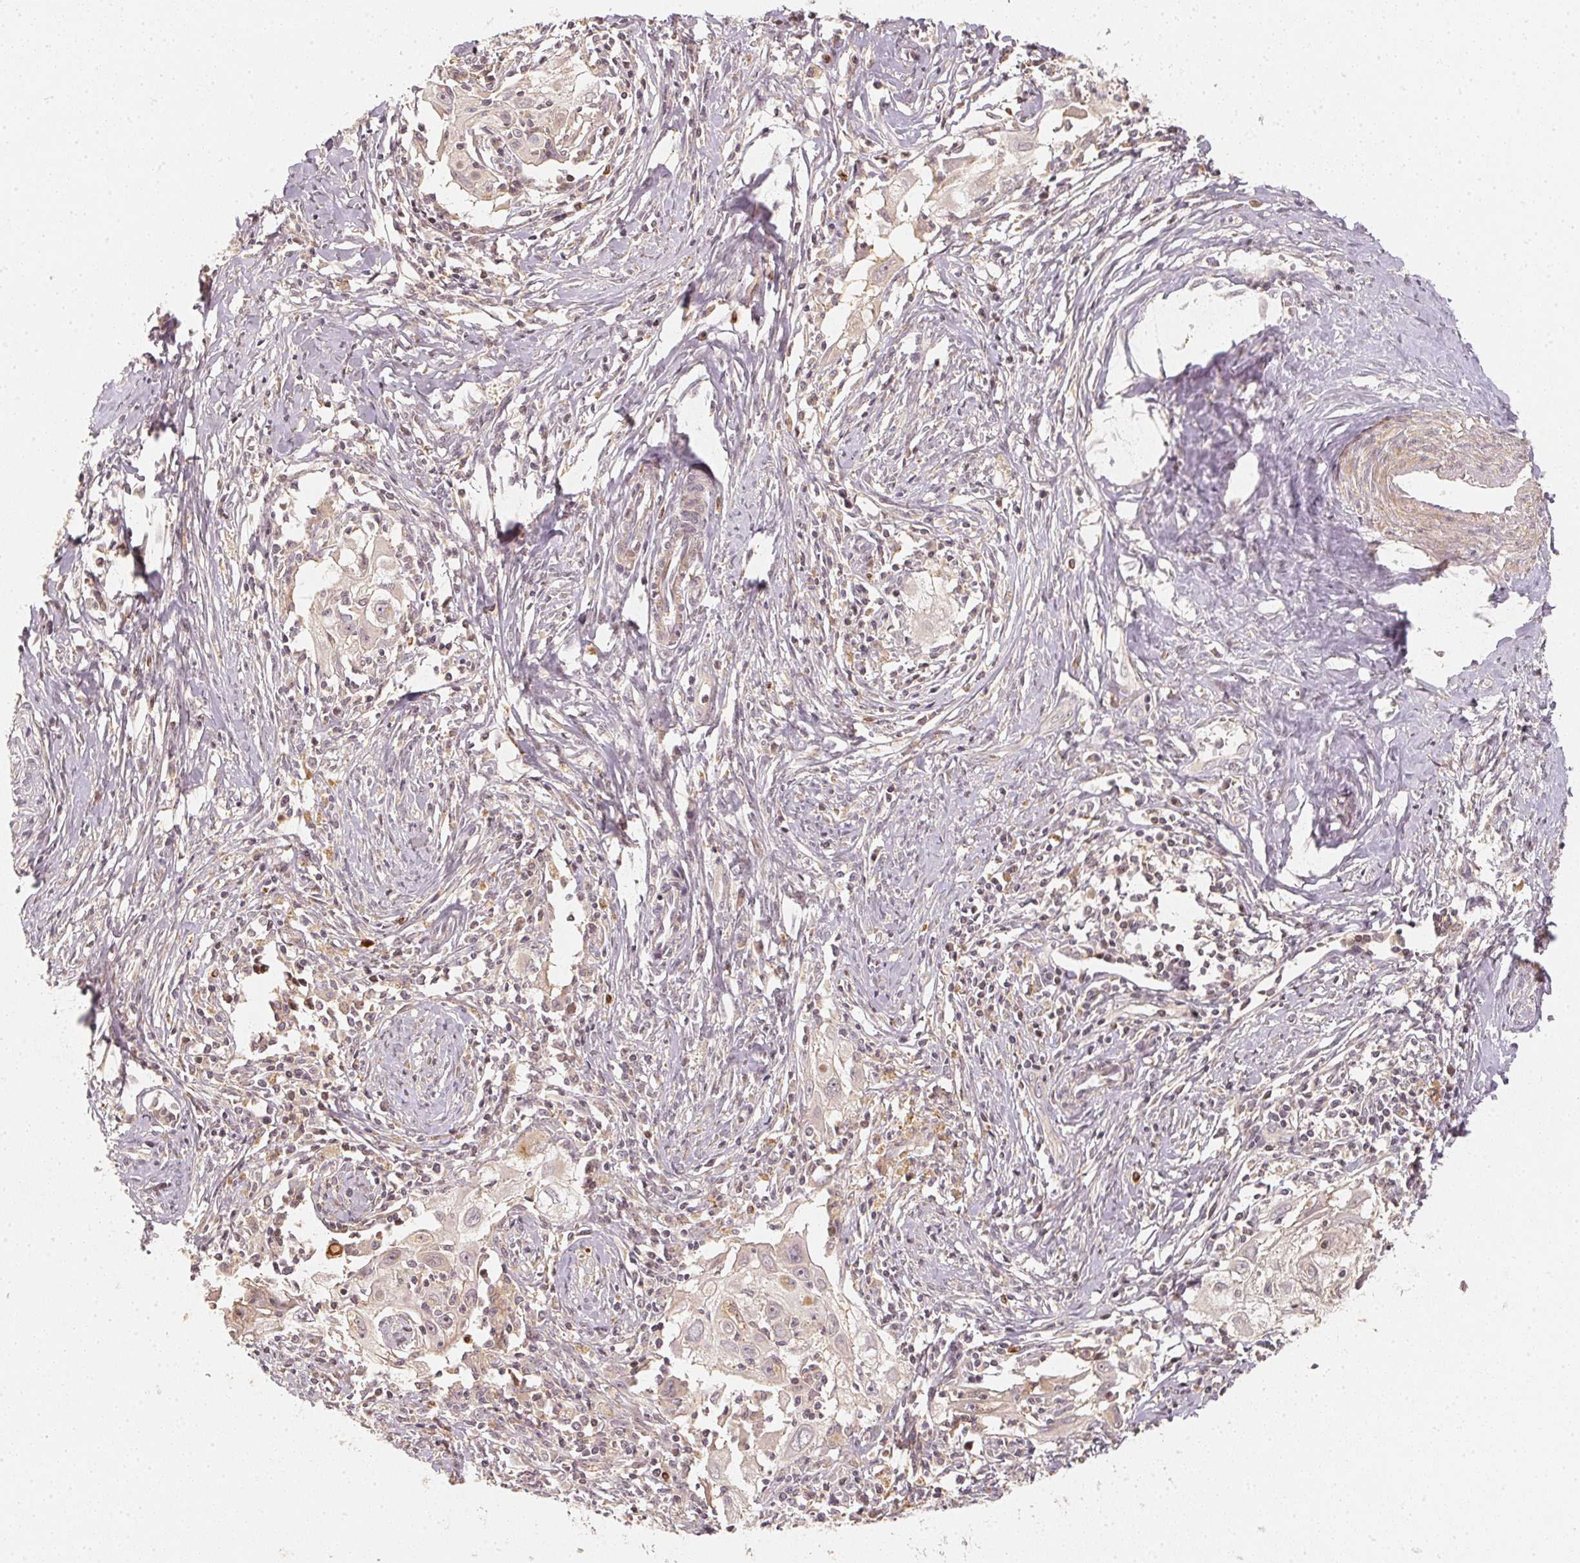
{"staining": {"intensity": "negative", "quantity": "none", "location": "none"}, "tissue": "cervical cancer", "cell_type": "Tumor cells", "image_type": "cancer", "snomed": [{"axis": "morphology", "description": "Squamous cell carcinoma, NOS"}, {"axis": "topography", "description": "Cervix"}], "caption": "This is an IHC image of squamous cell carcinoma (cervical). There is no staining in tumor cells.", "gene": "SERPINE1", "patient": {"sex": "female", "age": 30}}